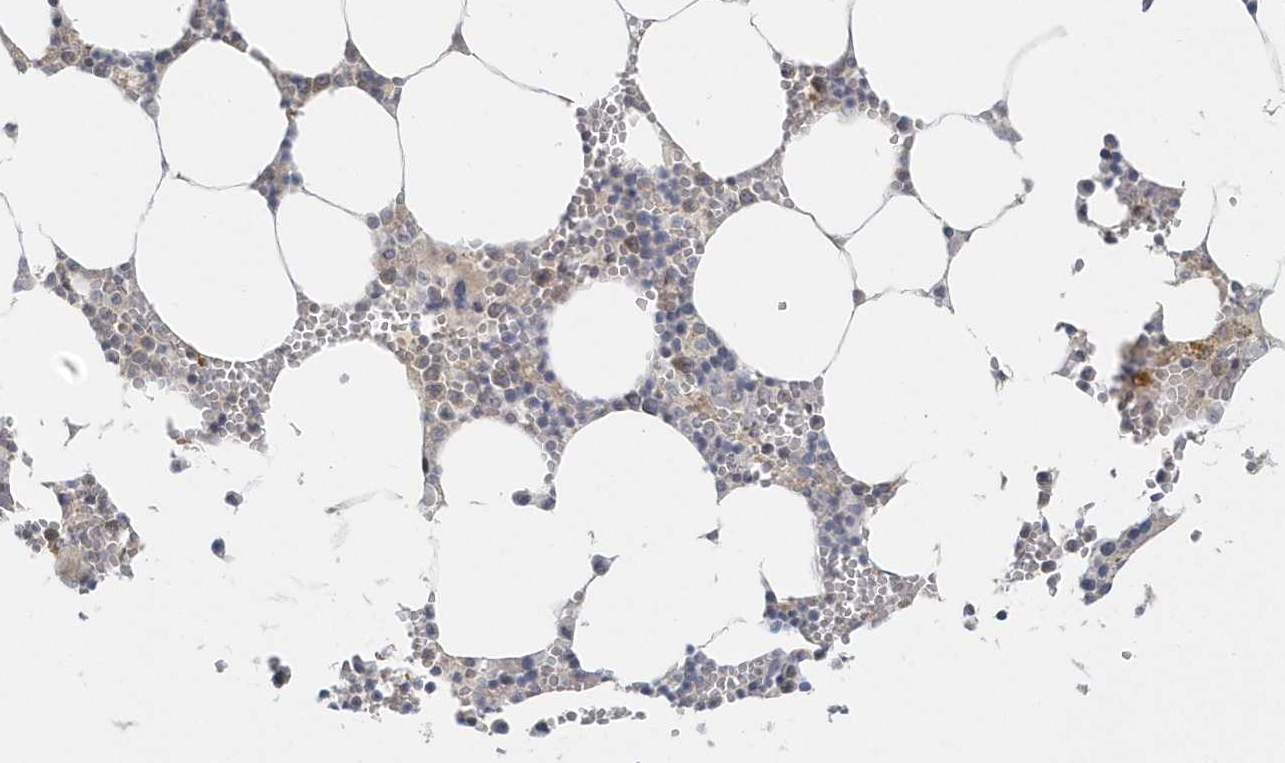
{"staining": {"intensity": "weak", "quantity": "<25%", "location": "cytoplasmic/membranous"}, "tissue": "bone marrow", "cell_type": "Hematopoietic cells", "image_type": "normal", "snomed": [{"axis": "morphology", "description": "Normal tissue, NOS"}, {"axis": "topography", "description": "Bone marrow"}], "caption": "DAB immunohistochemical staining of normal bone marrow reveals no significant positivity in hematopoietic cells. Nuclei are stained in blue.", "gene": "BLTP3A", "patient": {"sex": "male", "age": 70}}